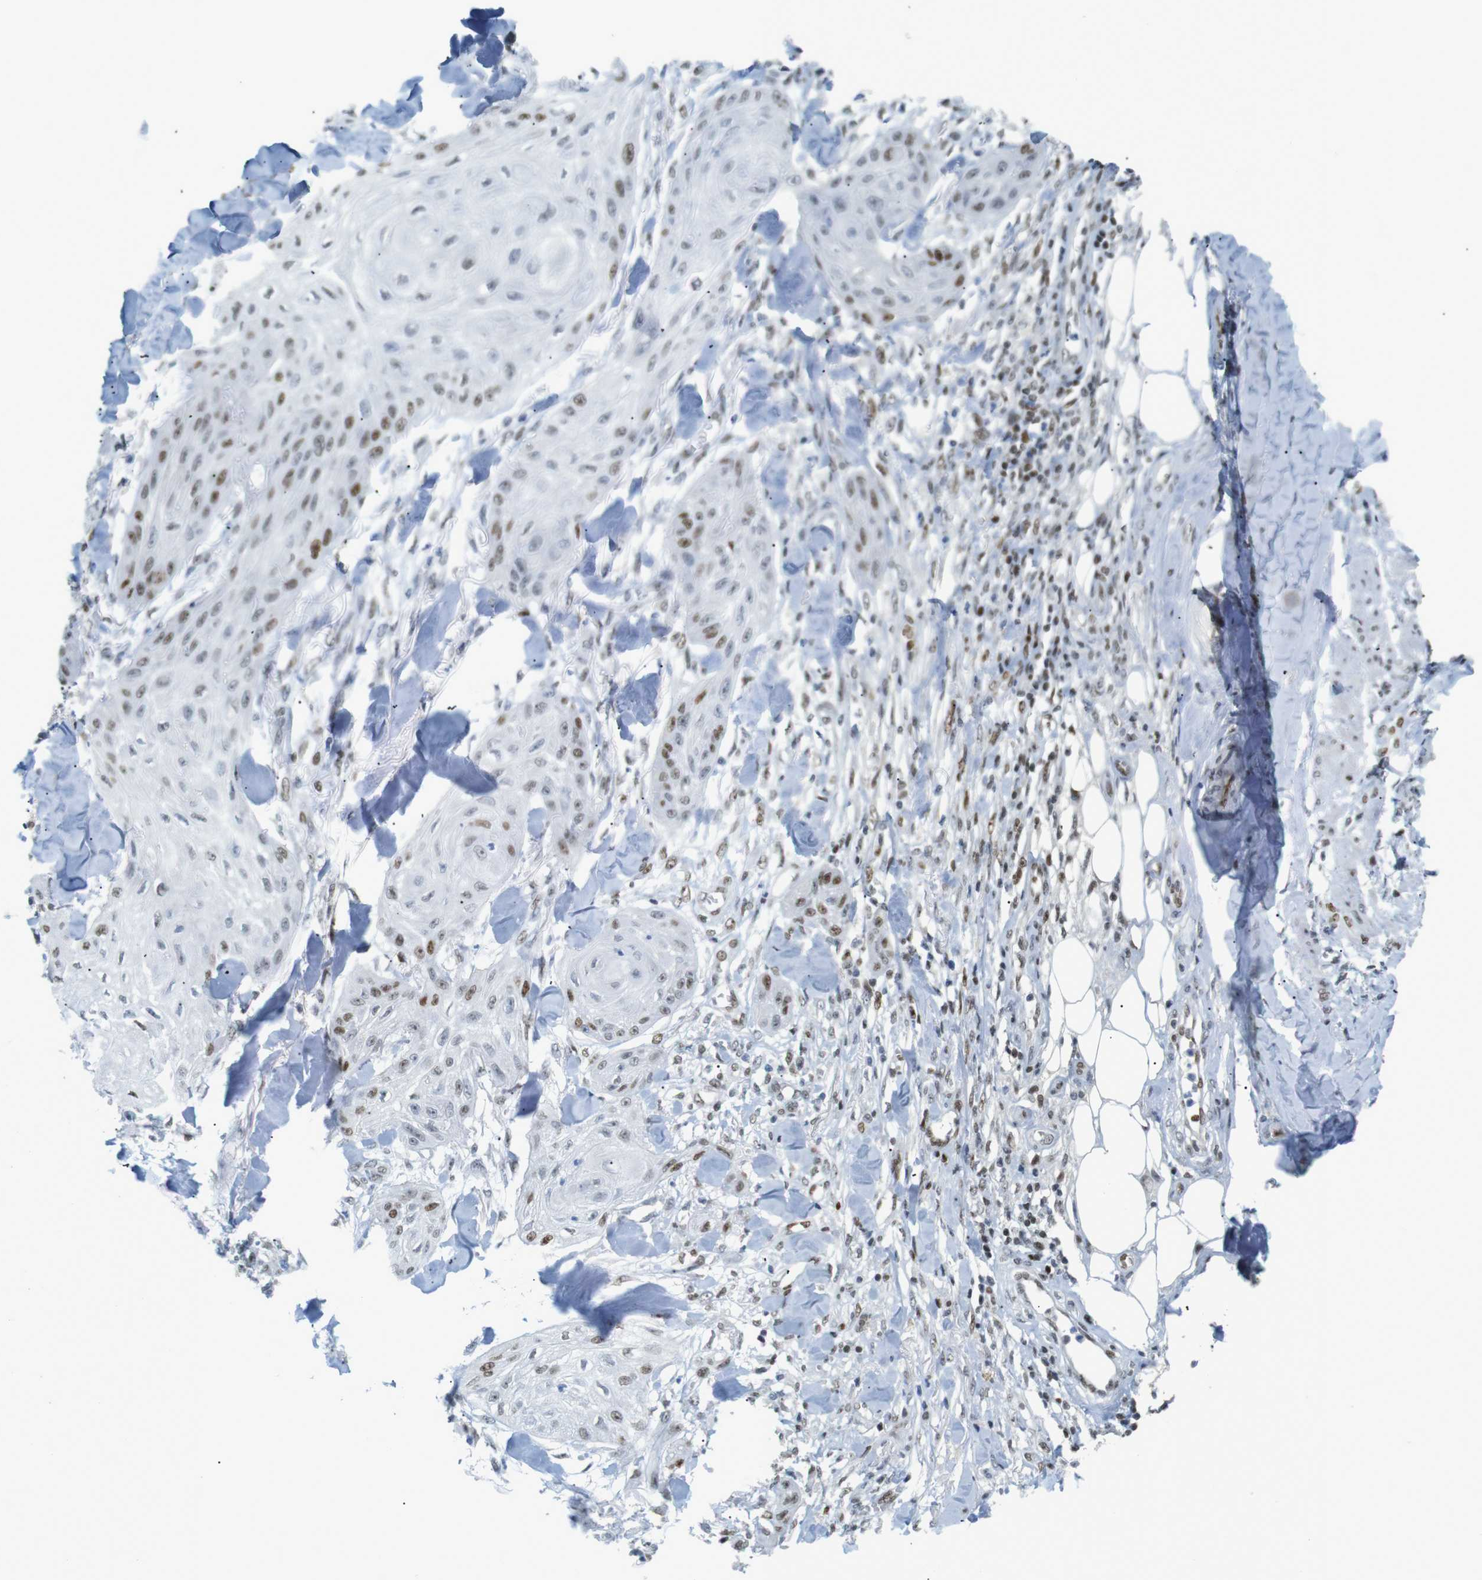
{"staining": {"intensity": "moderate", "quantity": "25%-75%", "location": "nuclear"}, "tissue": "skin cancer", "cell_type": "Tumor cells", "image_type": "cancer", "snomed": [{"axis": "morphology", "description": "Squamous cell carcinoma, NOS"}, {"axis": "topography", "description": "Skin"}], "caption": "IHC of squamous cell carcinoma (skin) displays medium levels of moderate nuclear positivity in approximately 25%-75% of tumor cells.", "gene": "RIOX2", "patient": {"sex": "male", "age": 74}}